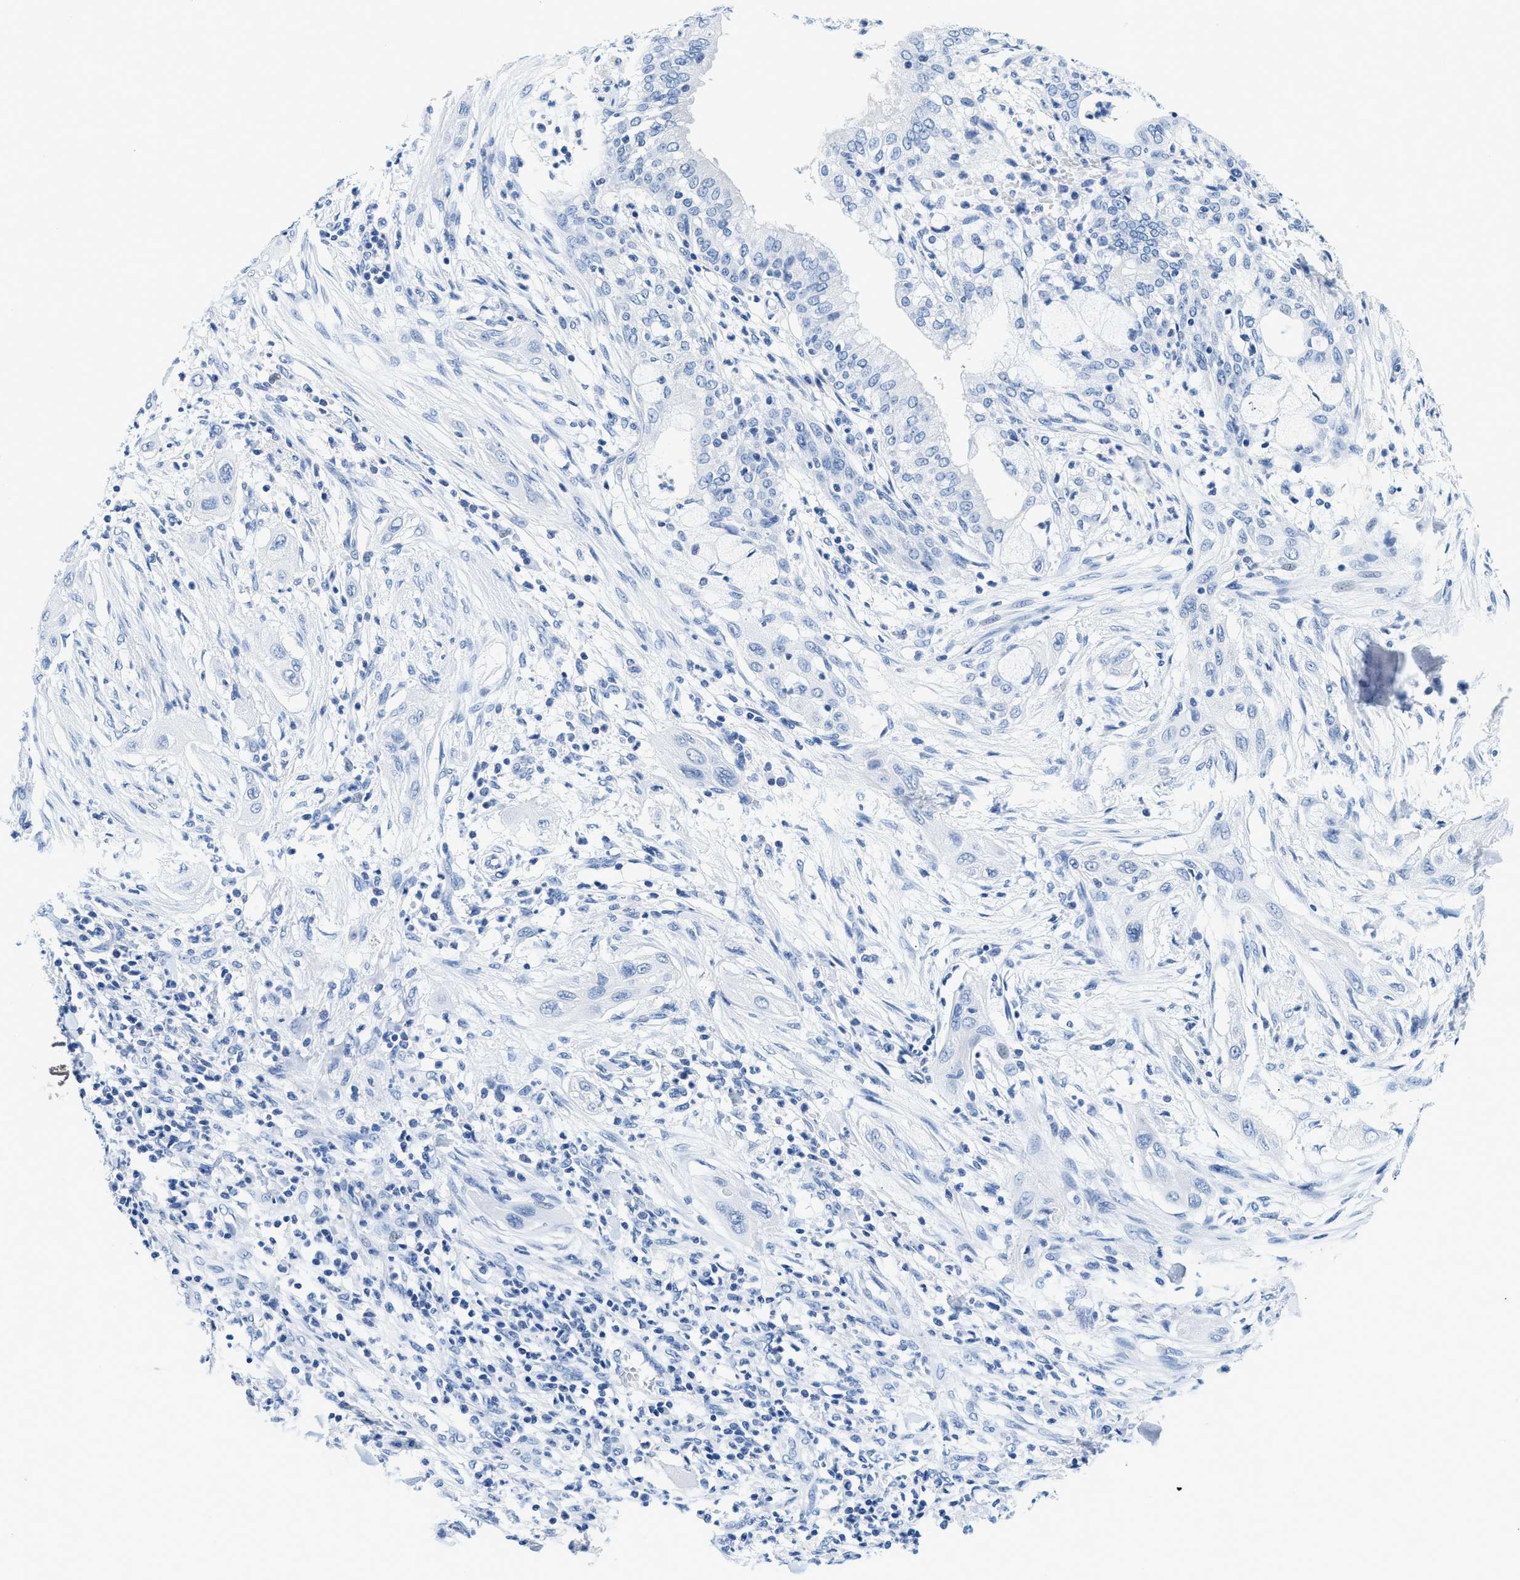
{"staining": {"intensity": "negative", "quantity": "none", "location": "none"}, "tissue": "lung cancer", "cell_type": "Tumor cells", "image_type": "cancer", "snomed": [{"axis": "morphology", "description": "Squamous cell carcinoma, NOS"}, {"axis": "topography", "description": "Lung"}], "caption": "Immunohistochemical staining of lung squamous cell carcinoma displays no significant staining in tumor cells.", "gene": "GSN", "patient": {"sex": "female", "age": 47}}